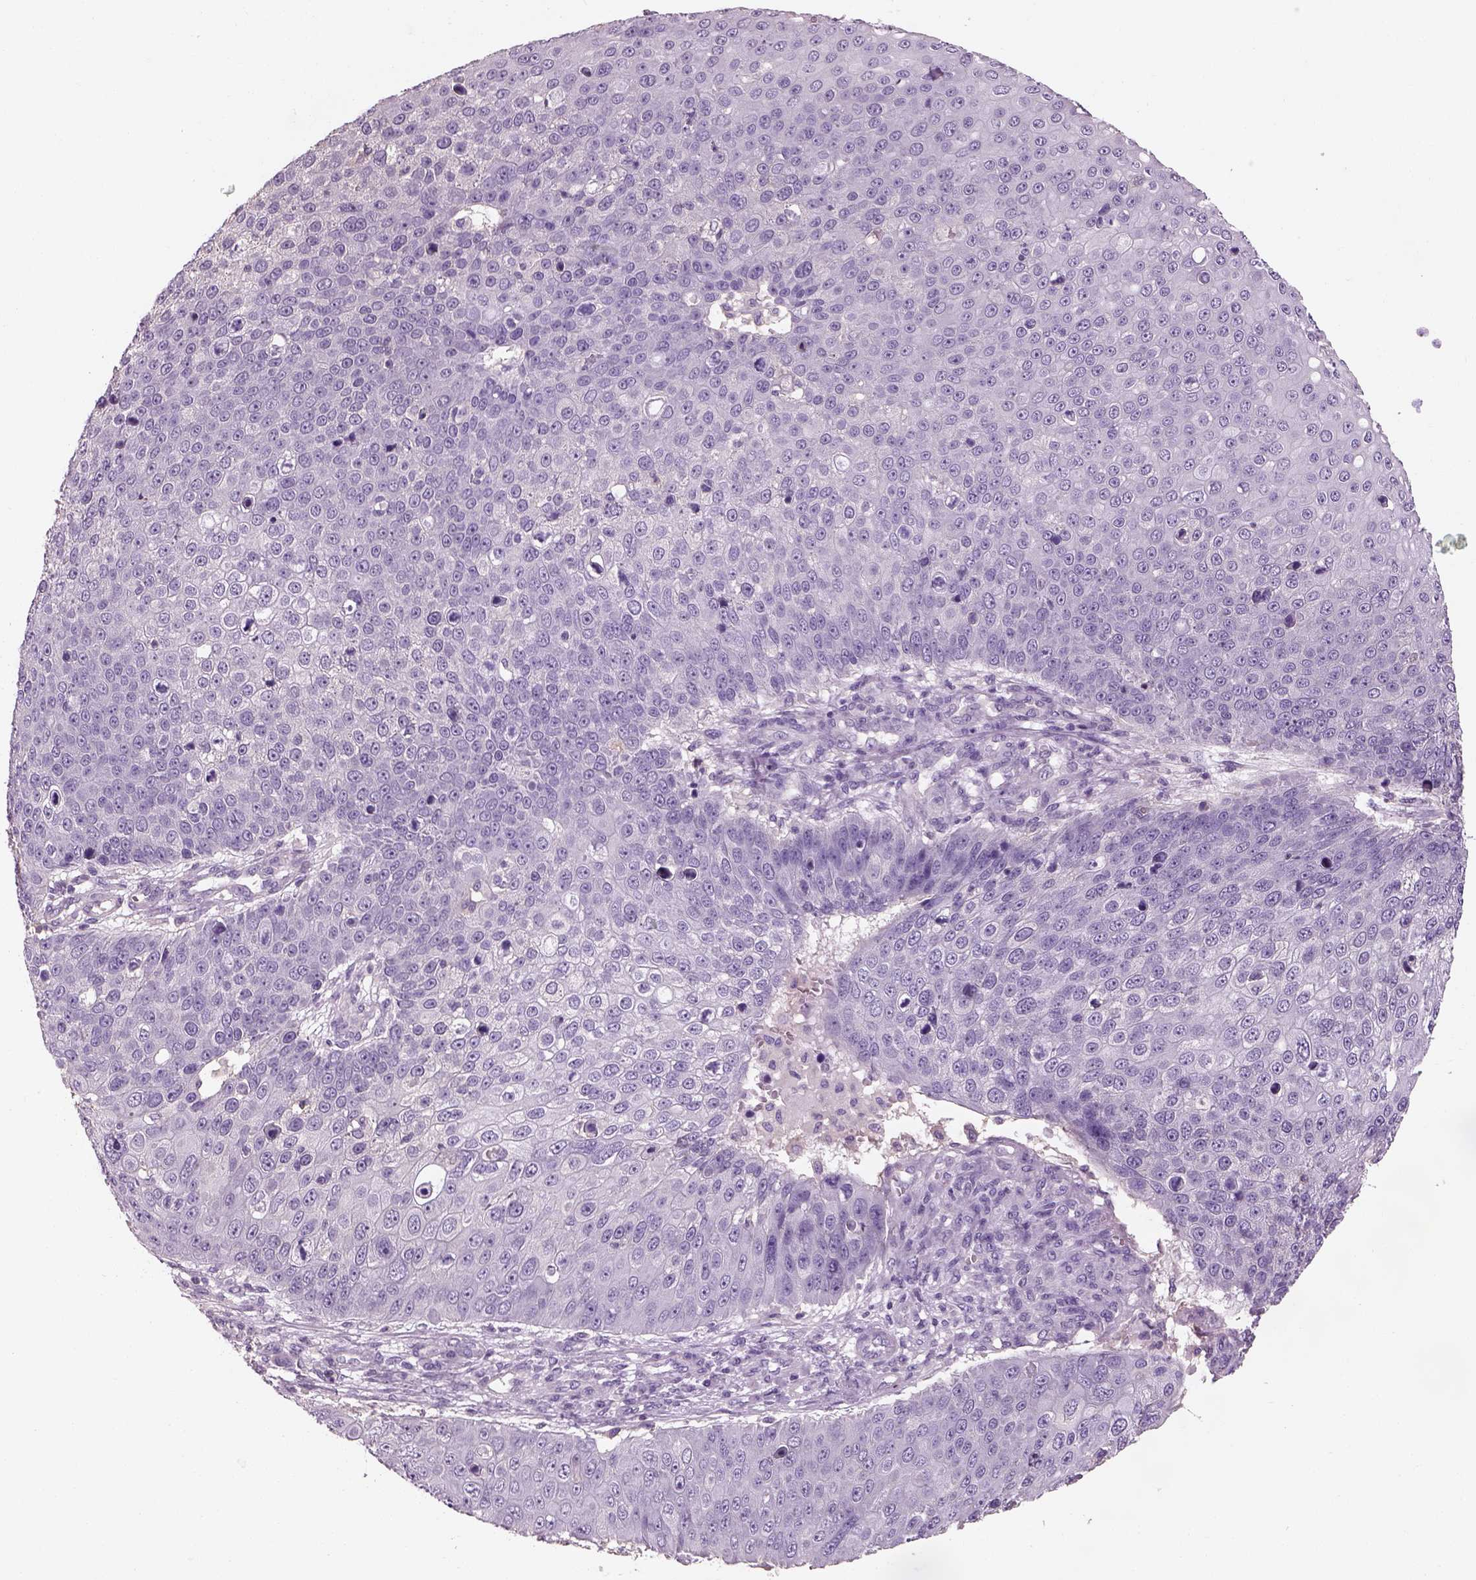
{"staining": {"intensity": "negative", "quantity": "none", "location": "none"}, "tissue": "skin cancer", "cell_type": "Tumor cells", "image_type": "cancer", "snomed": [{"axis": "morphology", "description": "Squamous cell carcinoma, NOS"}, {"axis": "topography", "description": "Skin"}], "caption": "Skin cancer stained for a protein using immunohistochemistry (IHC) reveals no positivity tumor cells.", "gene": "OTUD6A", "patient": {"sex": "male", "age": 71}}